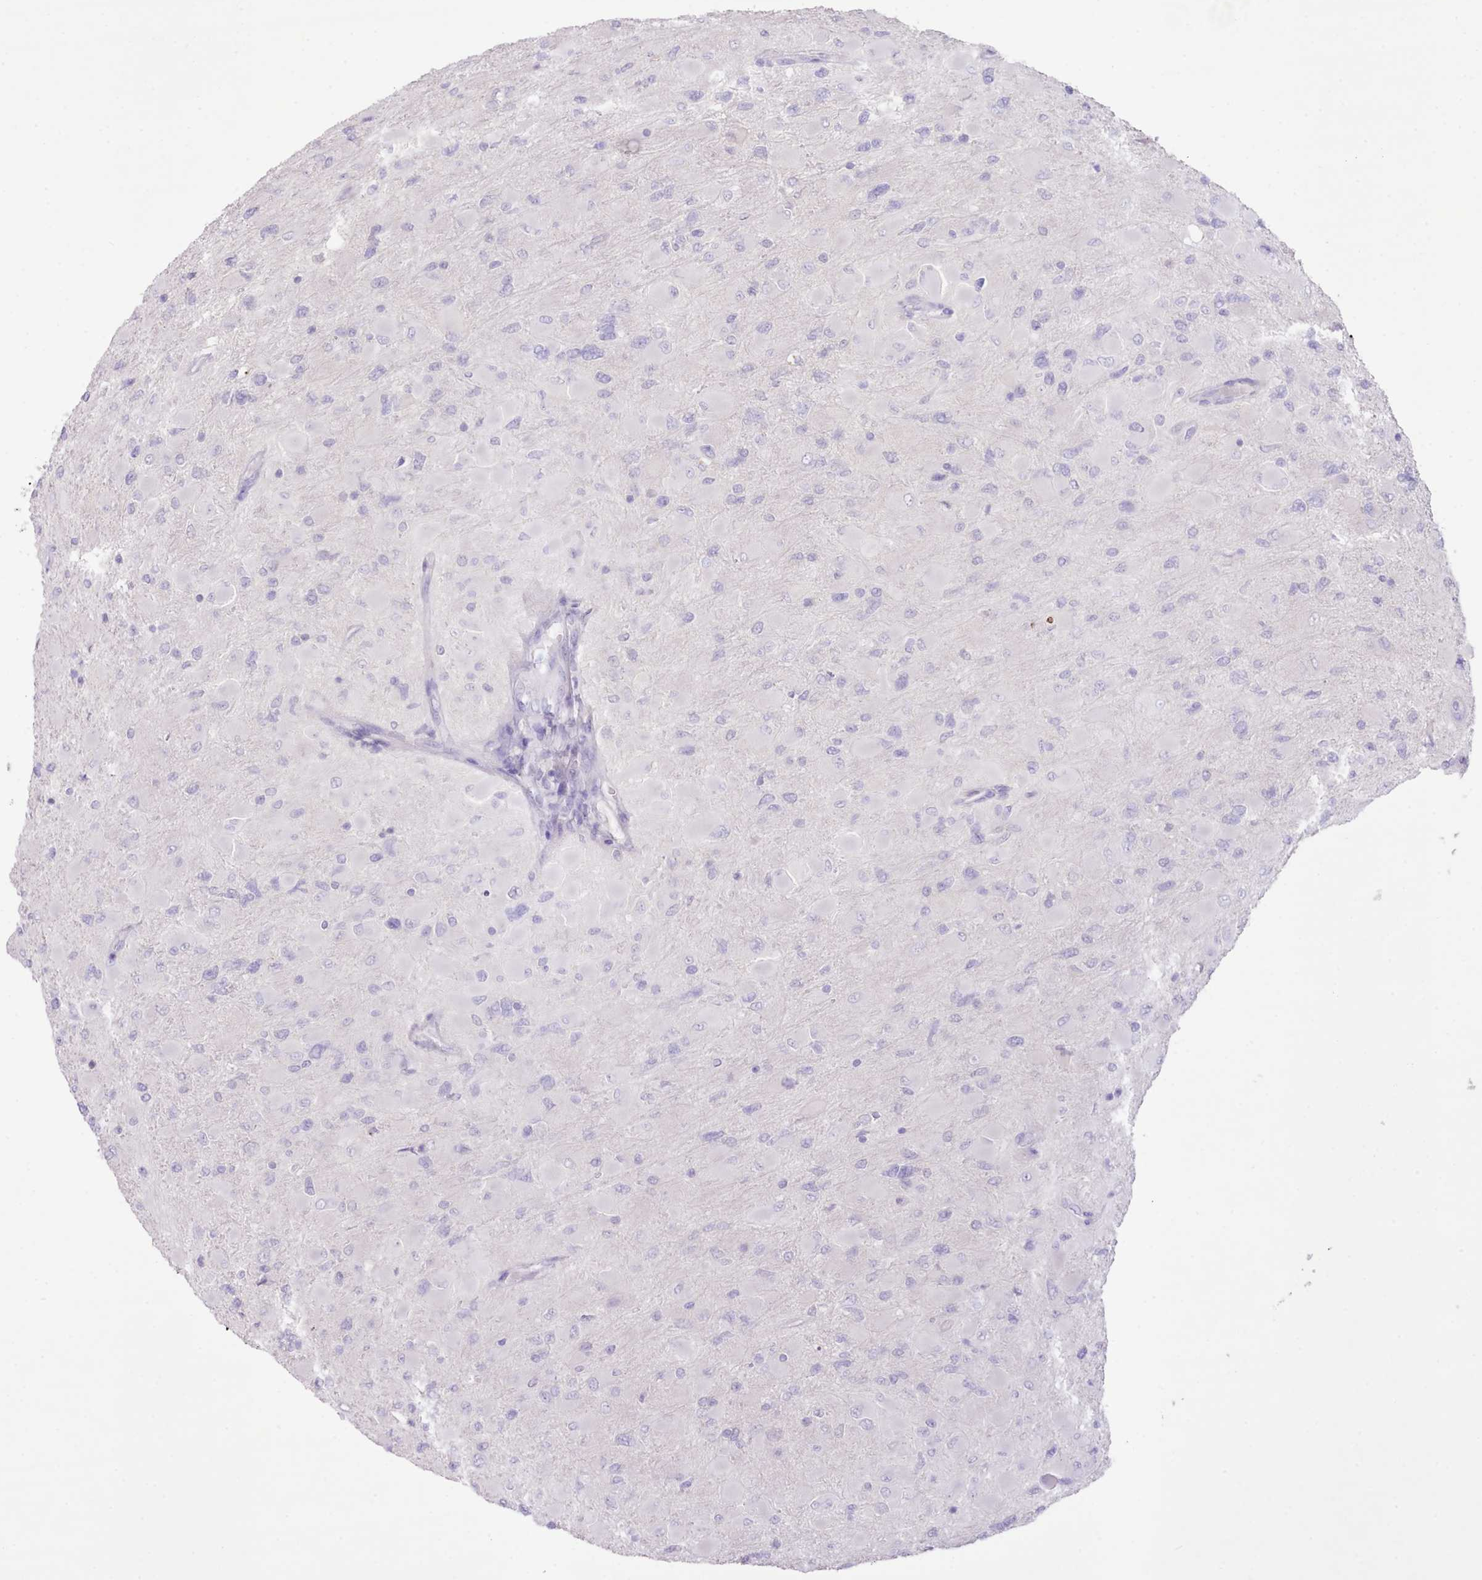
{"staining": {"intensity": "negative", "quantity": "none", "location": "none"}, "tissue": "glioma", "cell_type": "Tumor cells", "image_type": "cancer", "snomed": [{"axis": "morphology", "description": "Glioma, malignant, High grade"}, {"axis": "topography", "description": "Cerebral cortex"}], "caption": "Immunohistochemistry micrograph of neoplastic tissue: malignant high-grade glioma stained with DAB (3,3'-diaminobenzidine) reveals no significant protein expression in tumor cells.", "gene": "CCL1", "patient": {"sex": "female", "age": 36}}